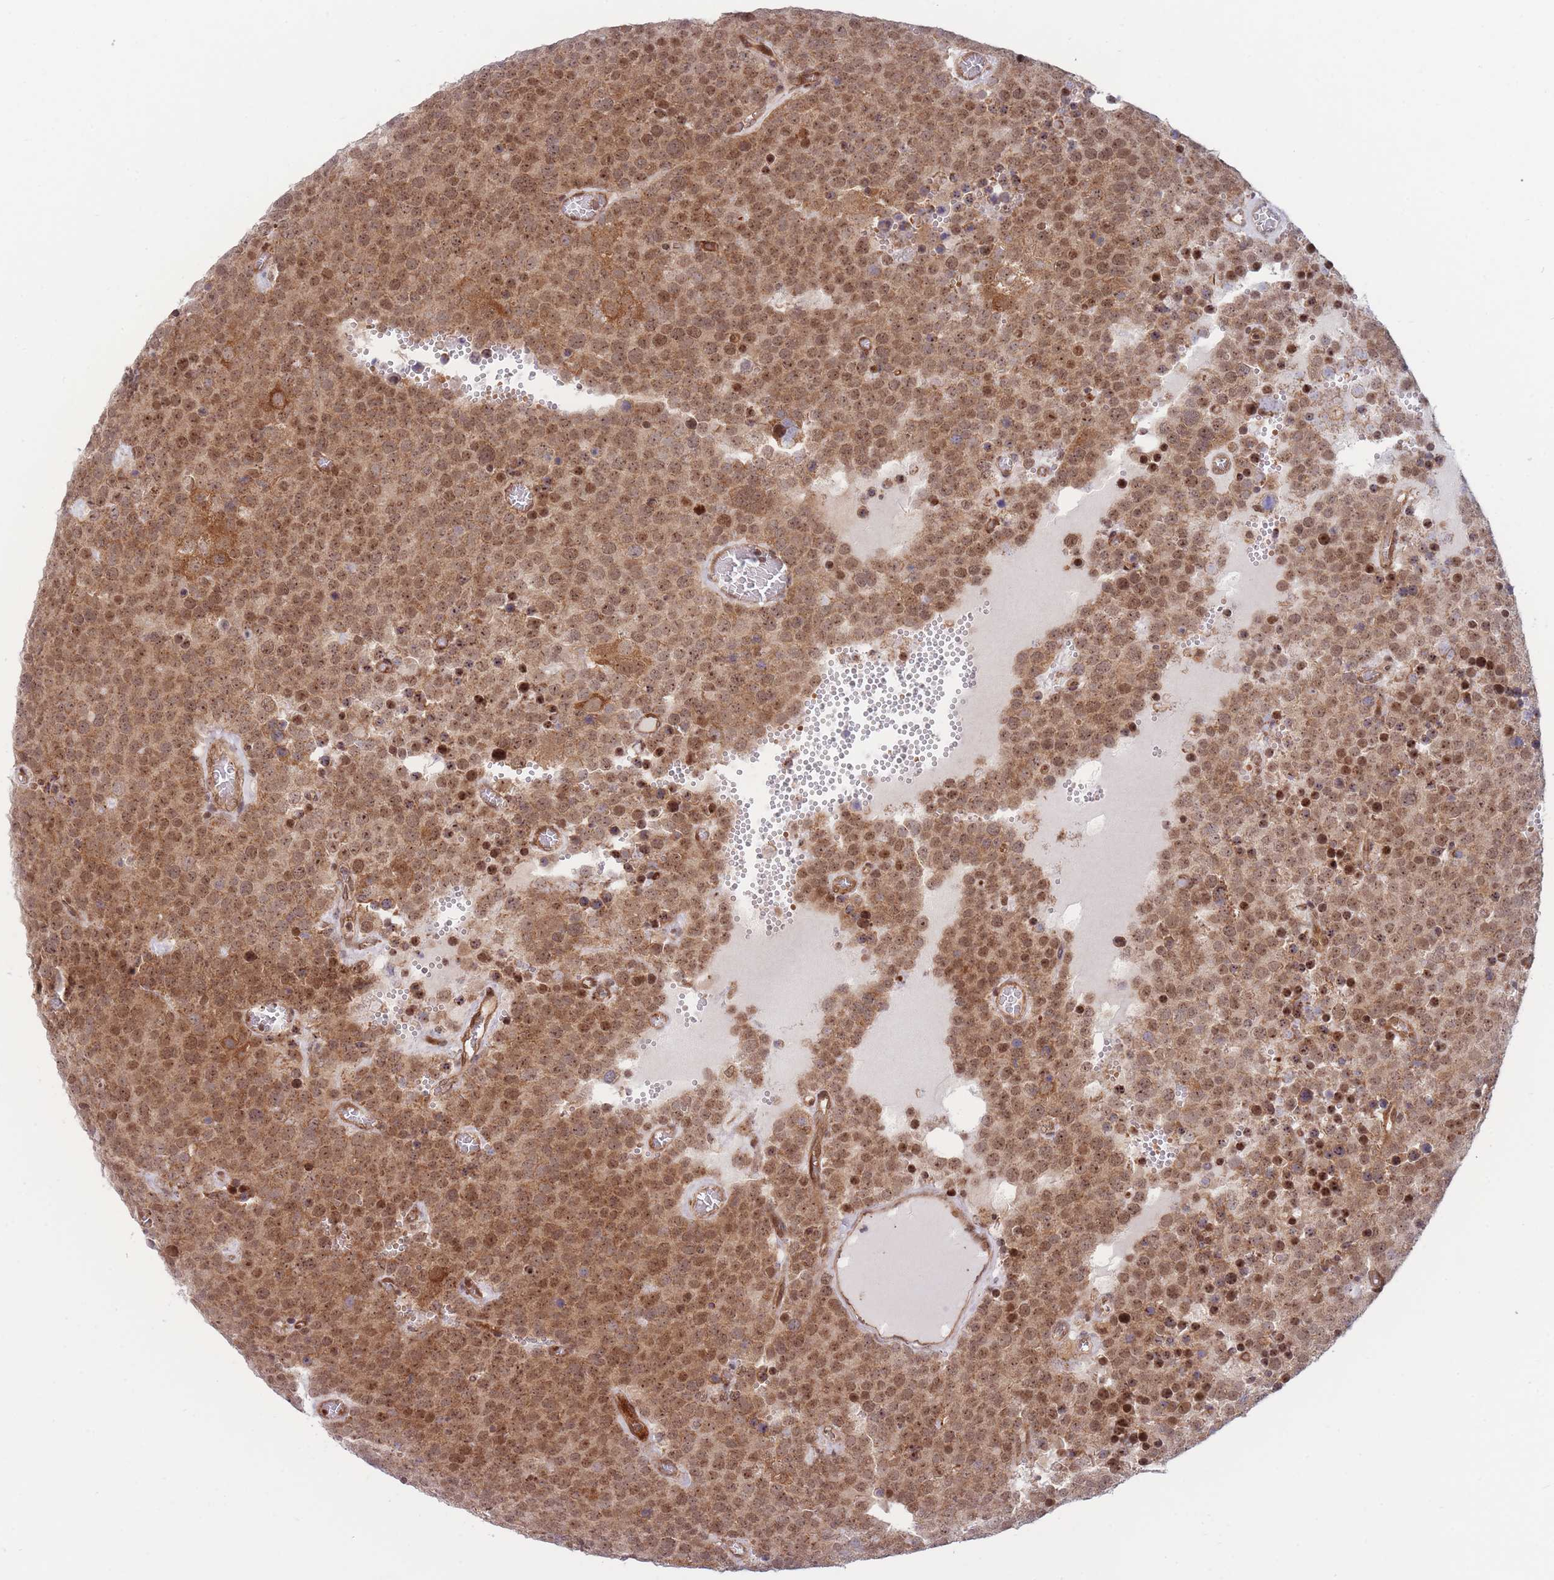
{"staining": {"intensity": "moderate", "quantity": ">75%", "location": "nuclear"}, "tissue": "testis cancer", "cell_type": "Tumor cells", "image_type": "cancer", "snomed": [{"axis": "morphology", "description": "Normal tissue, NOS"}, {"axis": "morphology", "description": "Seminoma, NOS"}, {"axis": "topography", "description": "Testis"}], "caption": "Testis seminoma stained for a protein displays moderate nuclear positivity in tumor cells. The staining was performed using DAB to visualize the protein expression in brown, while the nuclei were stained in blue with hematoxylin (Magnification: 20x).", "gene": "BOD1L1", "patient": {"sex": "male", "age": 71}}